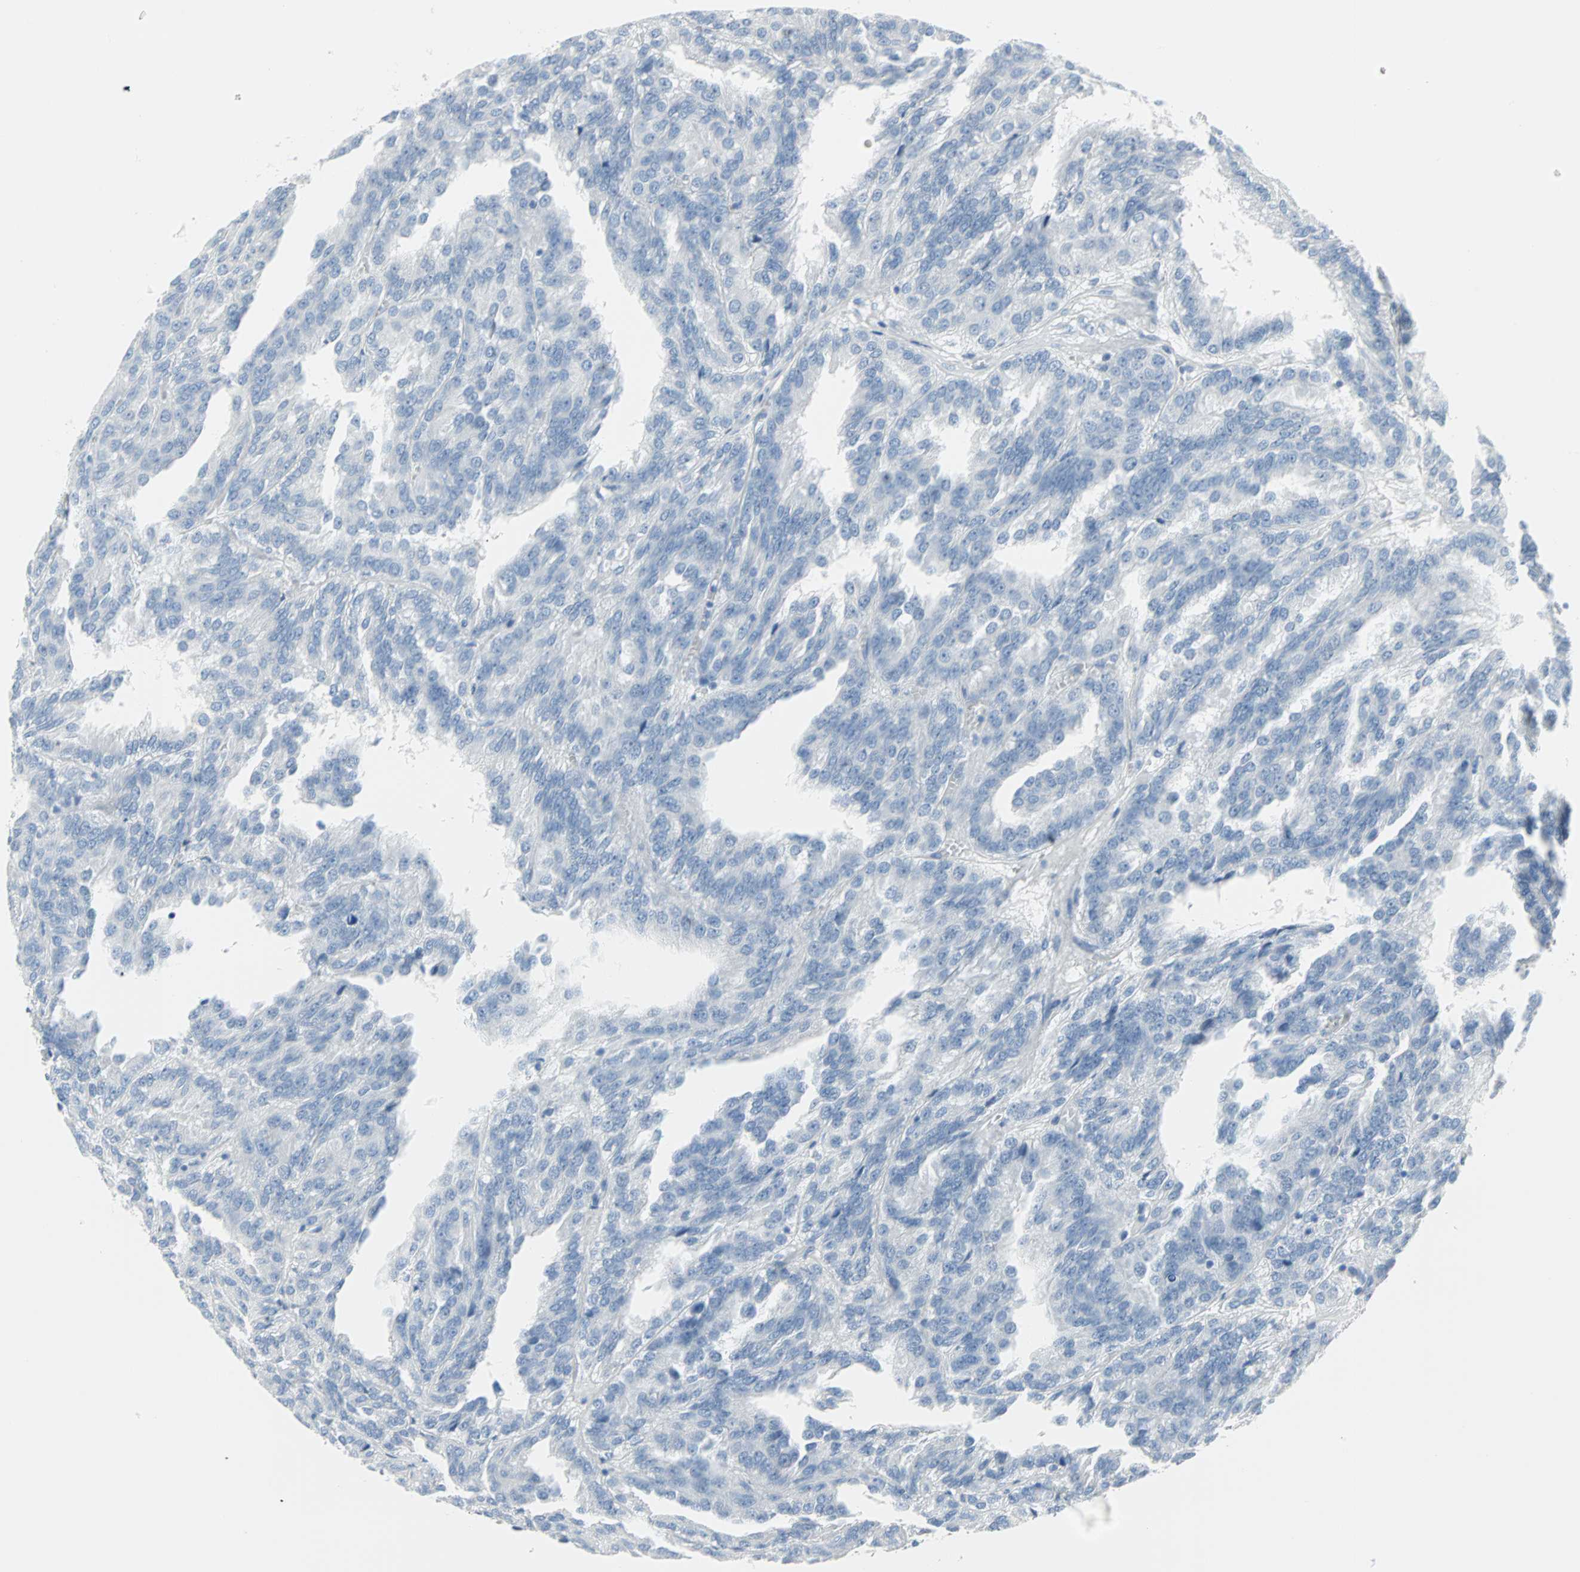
{"staining": {"intensity": "negative", "quantity": "none", "location": "none"}, "tissue": "renal cancer", "cell_type": "Tumor cells", "image_type": "cancer", "snomed": [{"axis": "morphology", "description": "Adenocarcinoma, NOS"}, {"axis": "topography", "description": "Kidney"}], "caption": "High magnification brightfield microscopy of renal cancer (adenocarcinoma) stained with DAB (brown) and counterstained with hematoxylin (blue): tumor cells show no significant staining. (DAB (3,3'-diaminobenzidine) immunohistochemistry, high magnification).", "gene": "STX1A", "patient": {"sex": "male", "age": 46}}